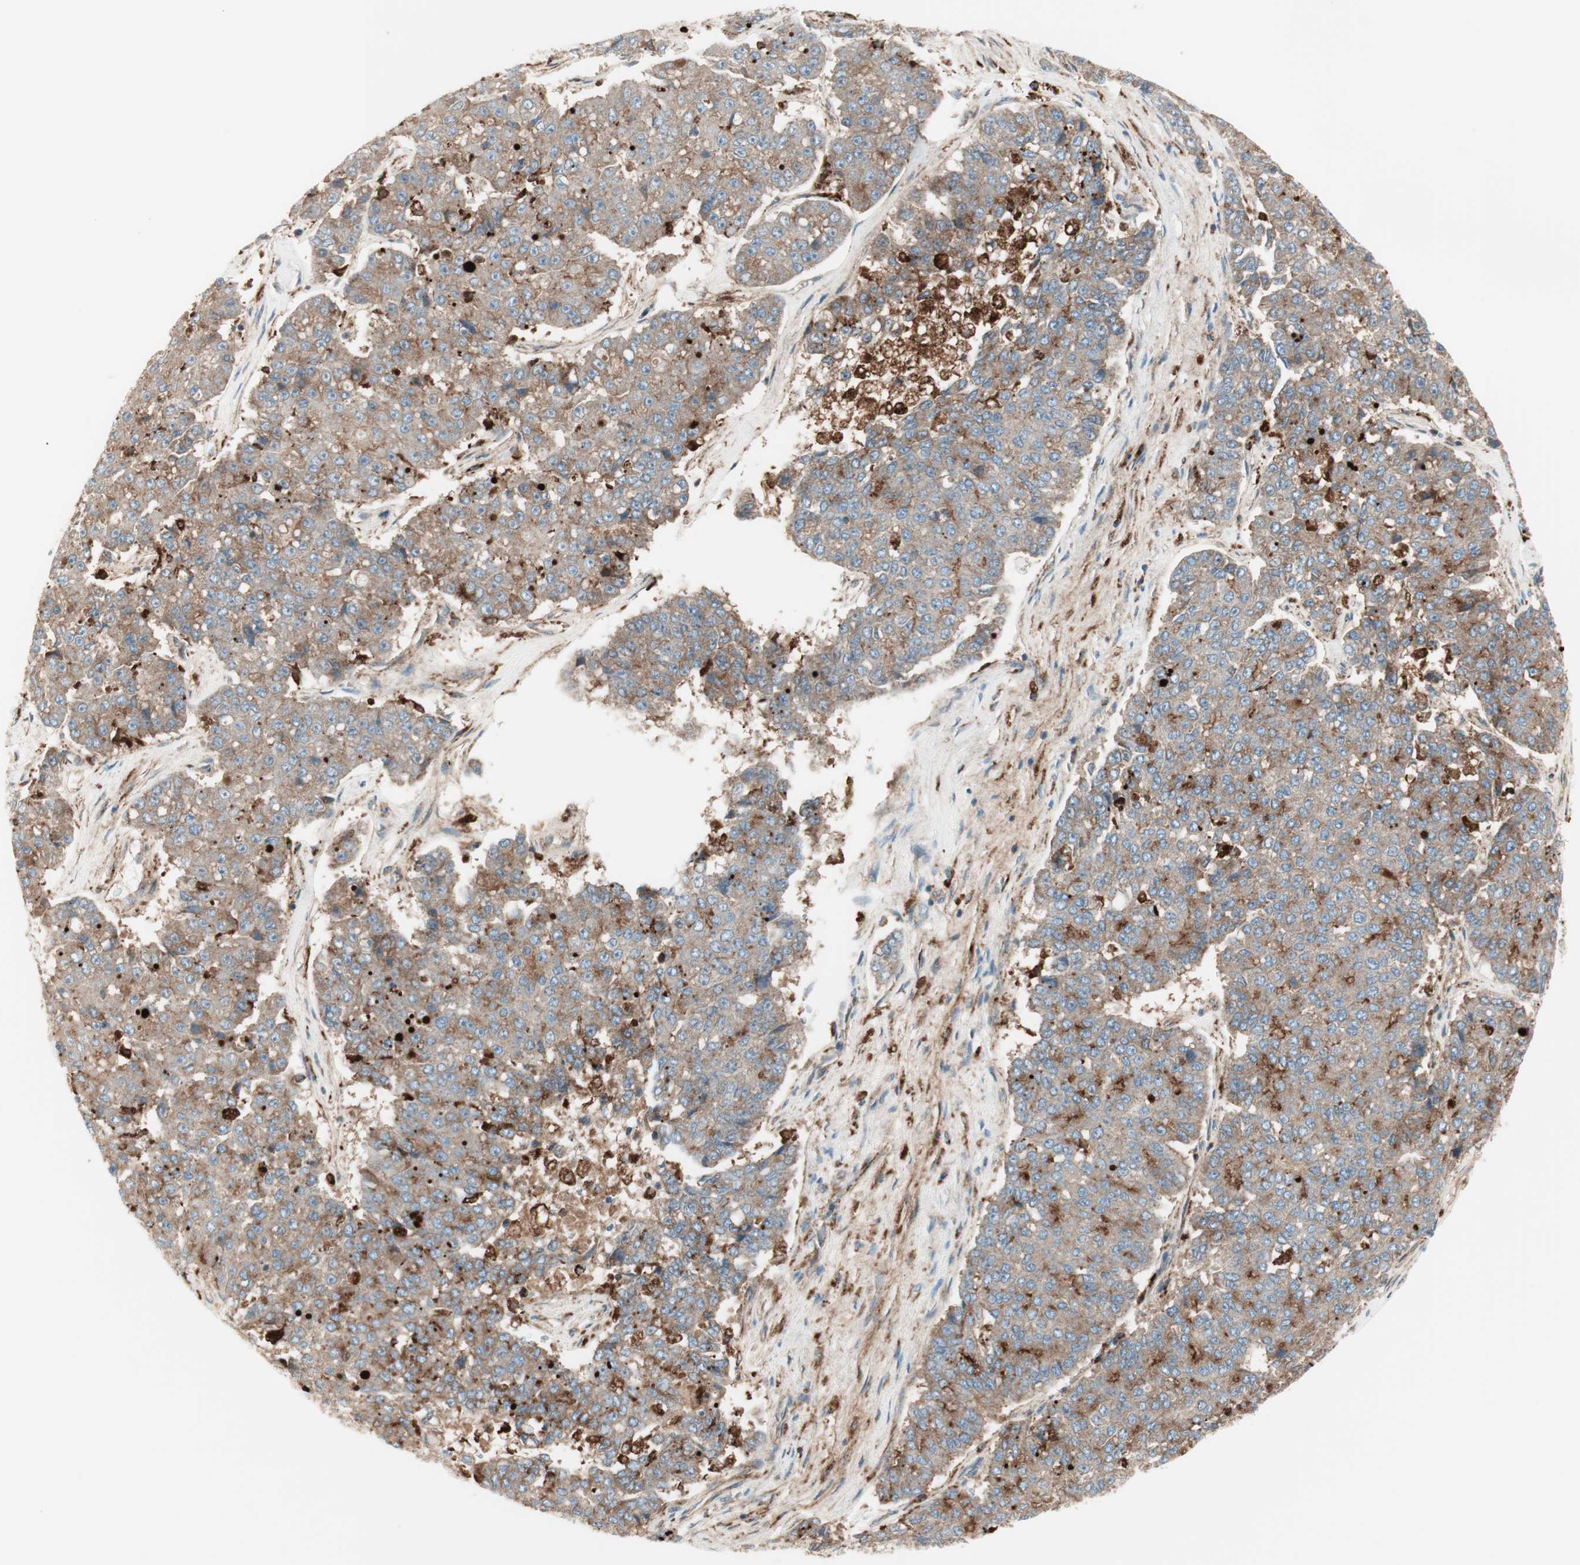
{"staining": {"intensity": "weak", "quantity": ">75%", "location": "cytoplasmic/membranous"}, "tissue": "pancreatic cancer", "cell_type": "Tumor cells", "image_type": "cancer", "snomed": [{"axis": "morphology", "description": "Adenocarcinoma, NOS"}, {"axis": "topography", "description": "Pancreas"}], "caption": "Pancreatic adenocarcinoma stained with a brown dye exhibits weak cytoplasmic/membranous positive staining in approximately >75% of tumor cells.", "gene": "ATP6V1G1", "patient": {"sex": "male", "age": 50}}